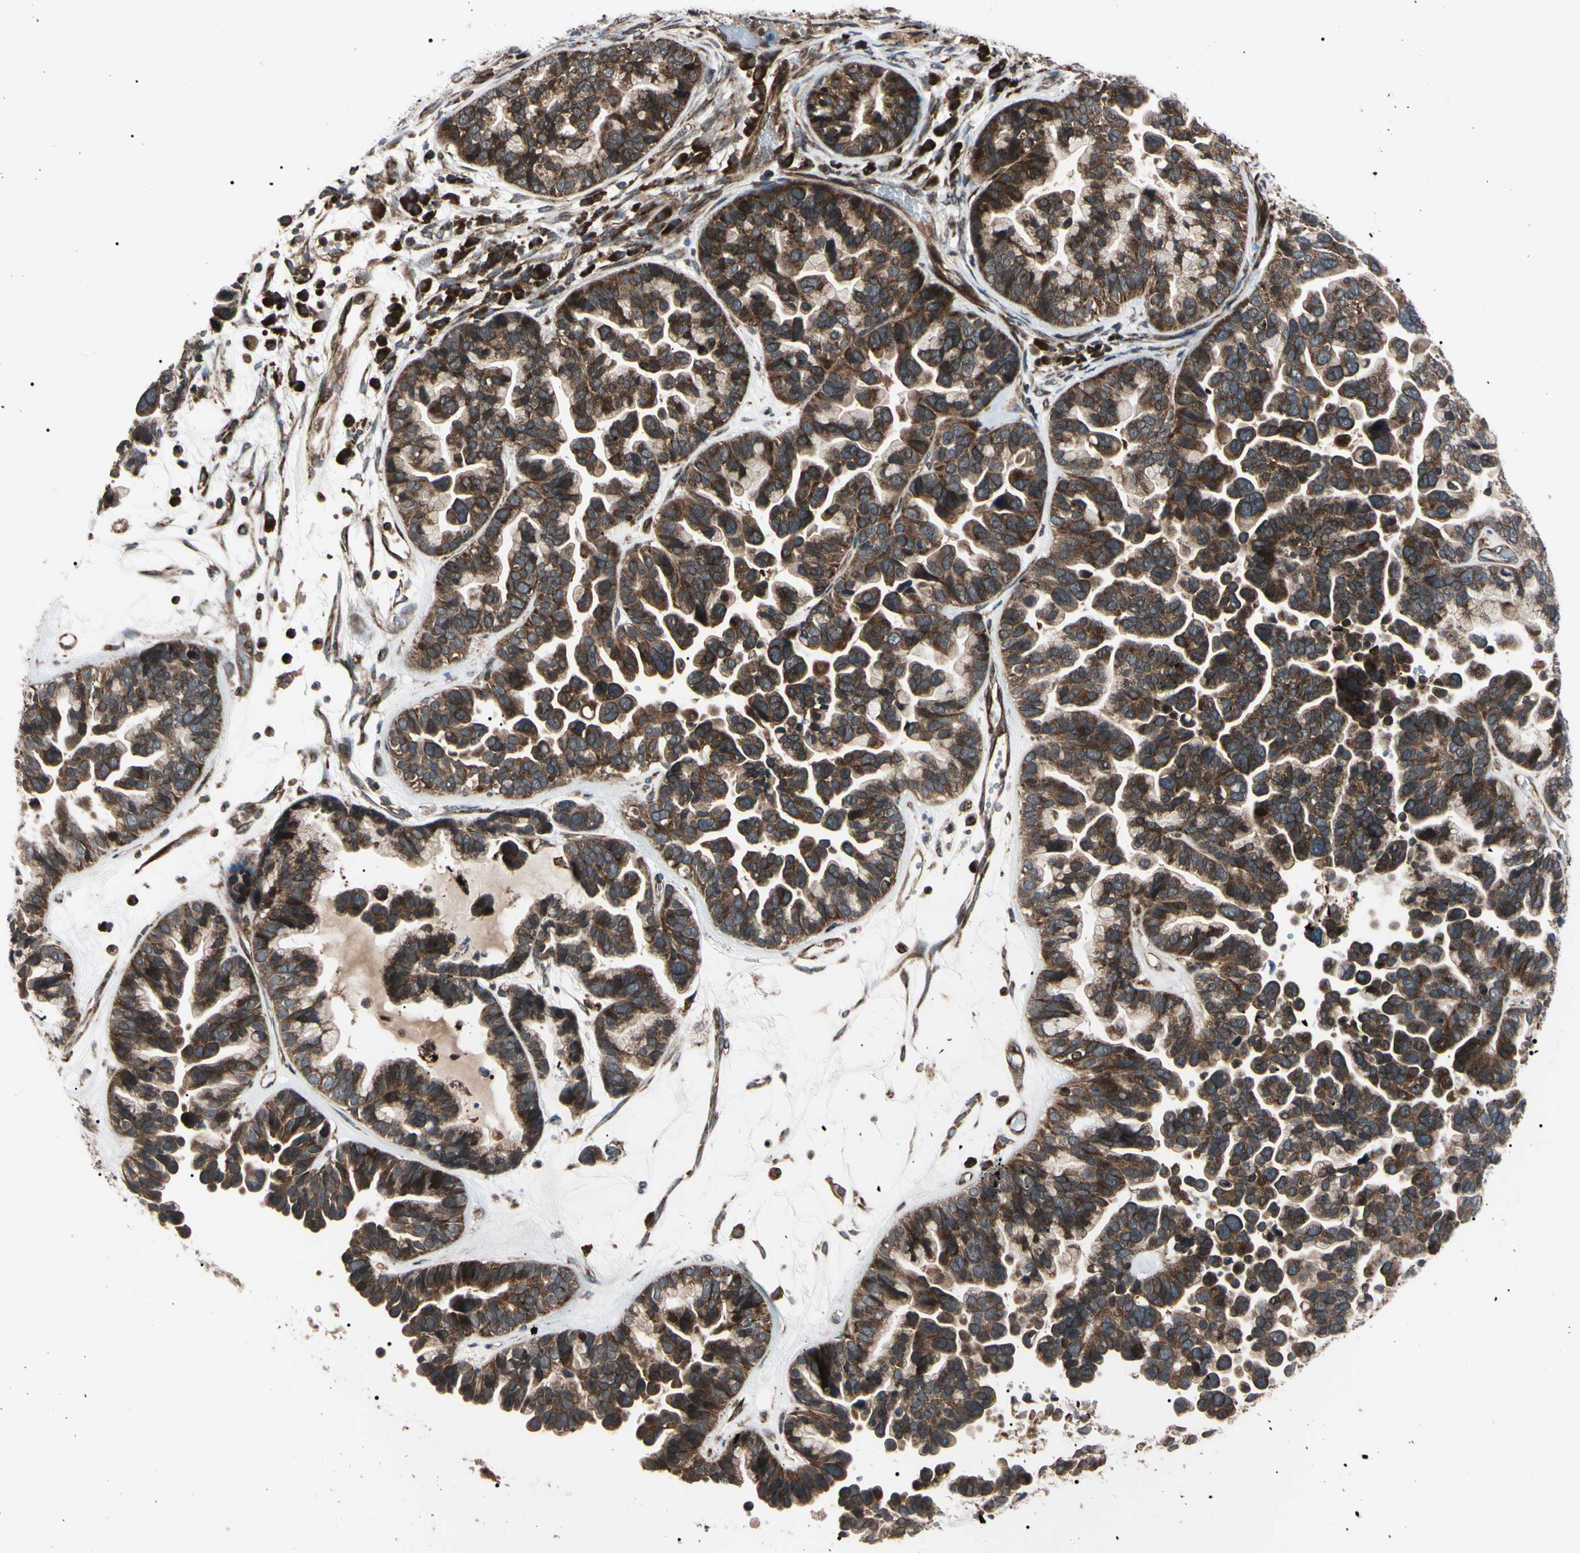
{"staining": {"intensity": "strong", "quantity": ">75%", "location": "cytoplasmic/membranous"}, "tissue": "ovarian cancer", "cell_type": "Tumor cells", "image_type": "cancer", "snomed": [{"axis": "morphology", "description": "Cystadenocarcinoma, serous, NOS"}, {"axis": "topography", "description": "Ovary"}], "caption": "Human serous cystadenocarcinoma (ovarian) stained for a protein (brown) demonstrates strong cytoplasmic/membranous positive staining in approximately >75% of tumor cells.", "gene": "GUCY1B1", "patient": {"sex": "female", "age": 56}}